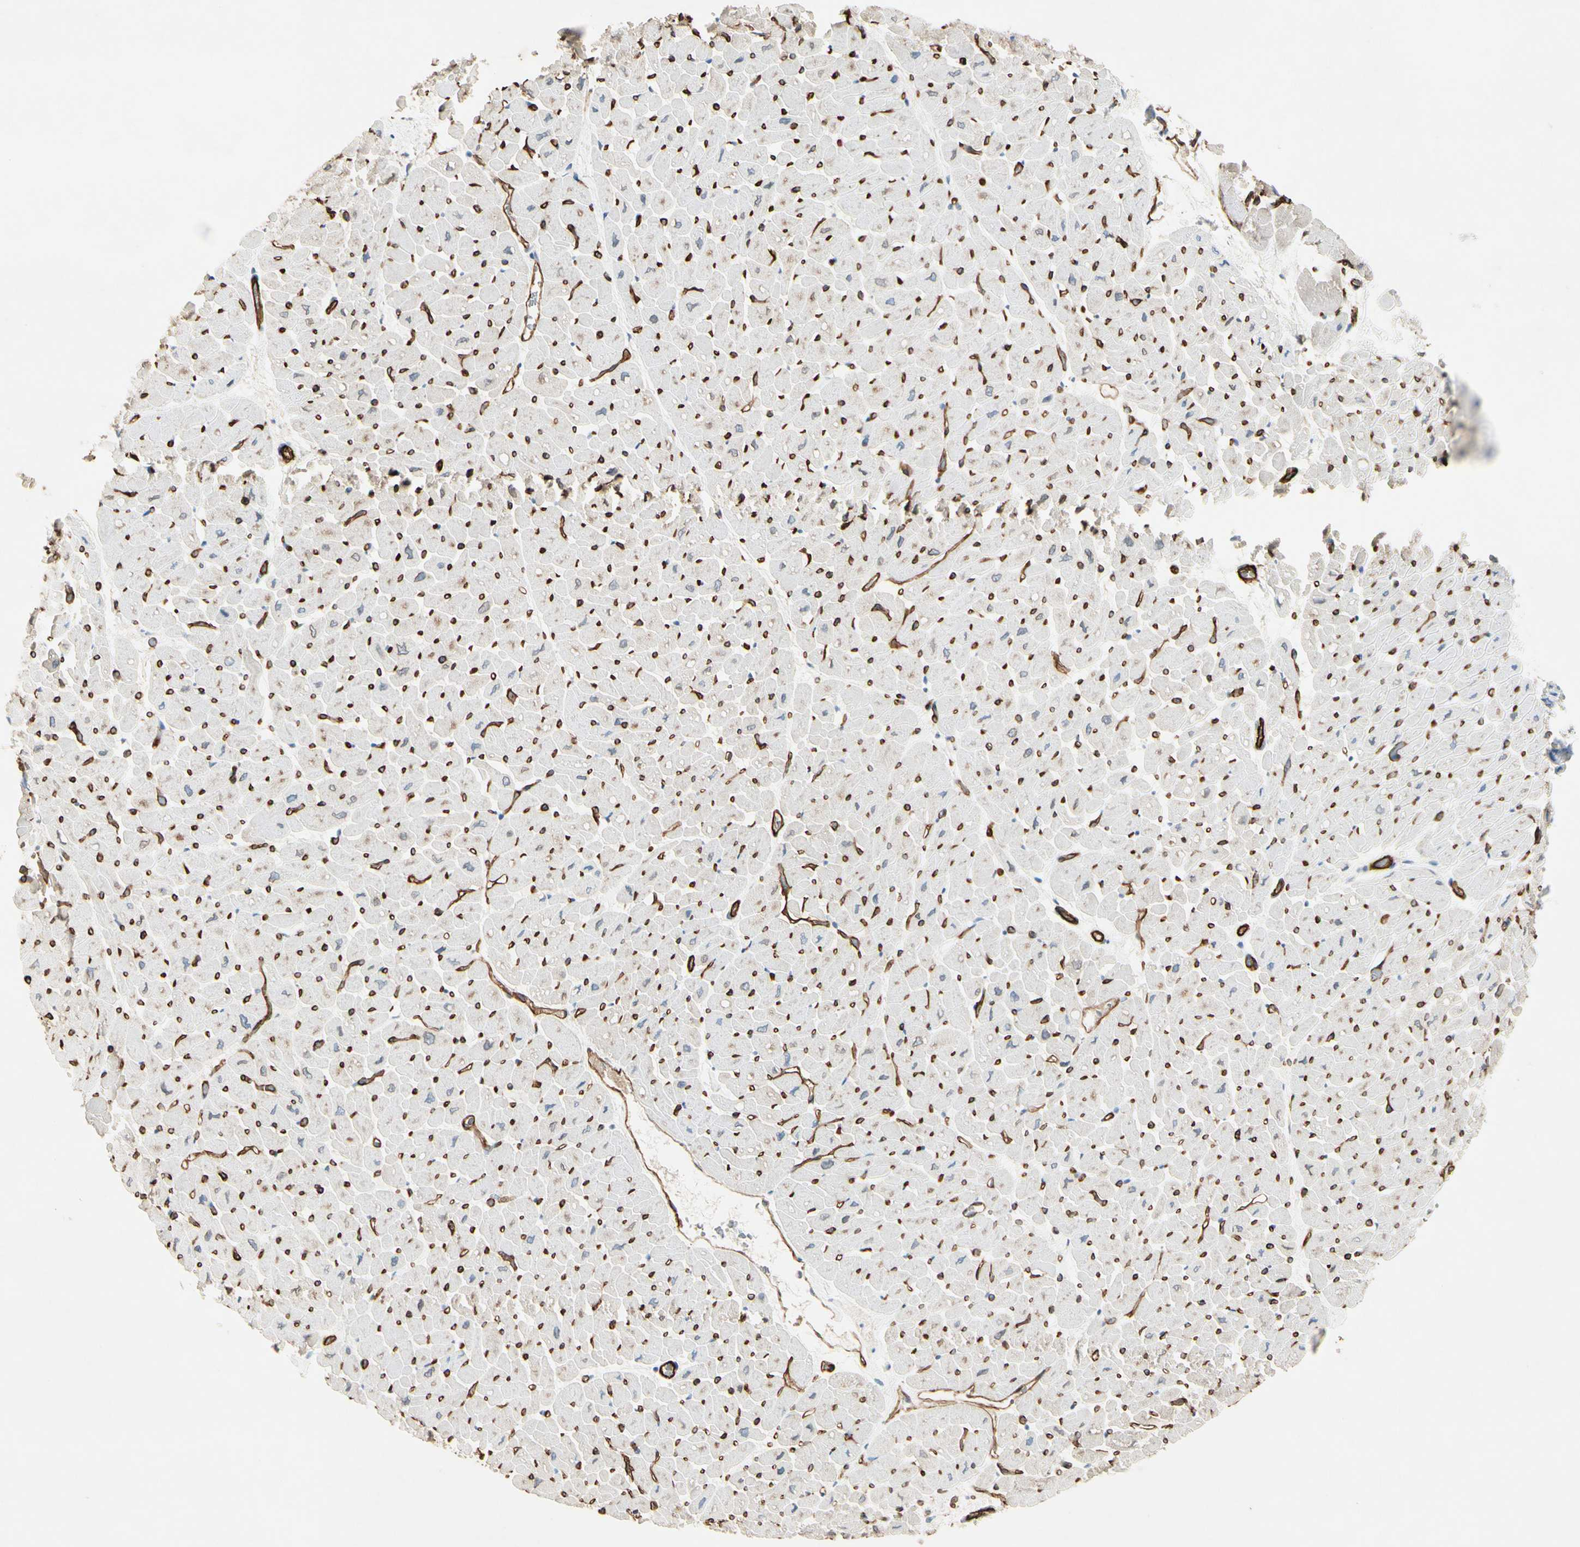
{"staining": {"intensity": "negative", "quantity": "none", "location": "none"}, "tissue": "heart muscle", "cell_type": "Cardiomyocytes", "image_type": "normal", "snomed": [{"axis": "morphology", "description": "Normal tissue, NOS"}, {"axis": "topography", "description": "Heart"}], "caption": "This is an immunohistochemistry (IHC) micrograph of normal human heart muscle. There is no staining in cardiomyocytes.", "gene": "CD93", "patient": {"sex": "male", "age": 45}}